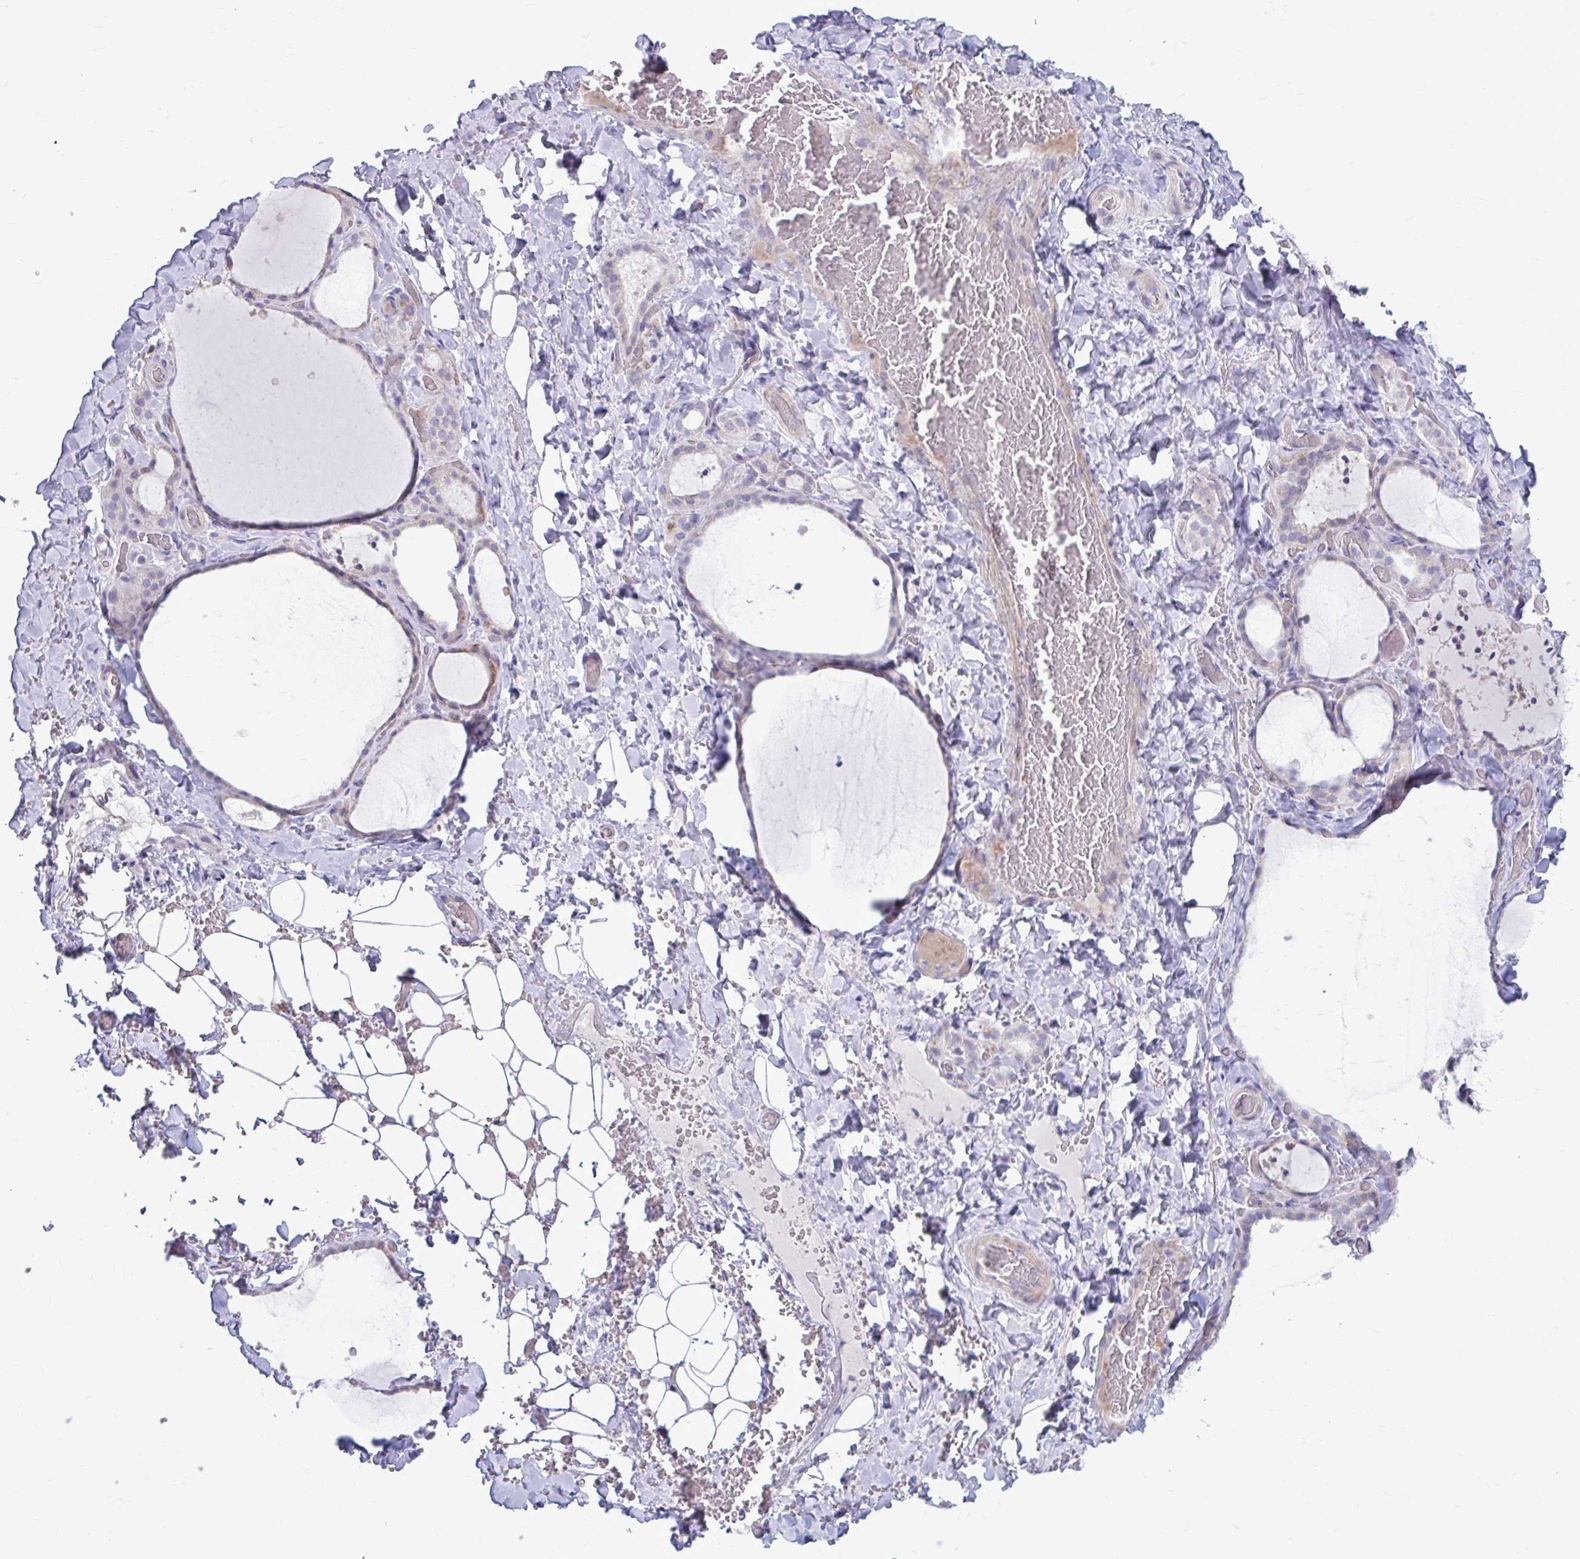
{"staining": {"intensity": "moderate", "quantity": "<25%", "location": "cytoplasmic/membranous"}, "tissue": "thyroid gland", "cell_type": "Glandular cells", "image_type": "normal", "snomed": [{"axis": "morphology", "description": "Normal tissue, NOS"}, {"axis": "topography", "description": "Thyroid gland"}], "caption": "This micrograph shows IHC staining of unremarkable thyroid gland, with low moderate cytoplasmic/membranous expression in about <25% of glandular cells.", "gene": "MSMO1", "patient": {"sex": "female", "age": 22}}